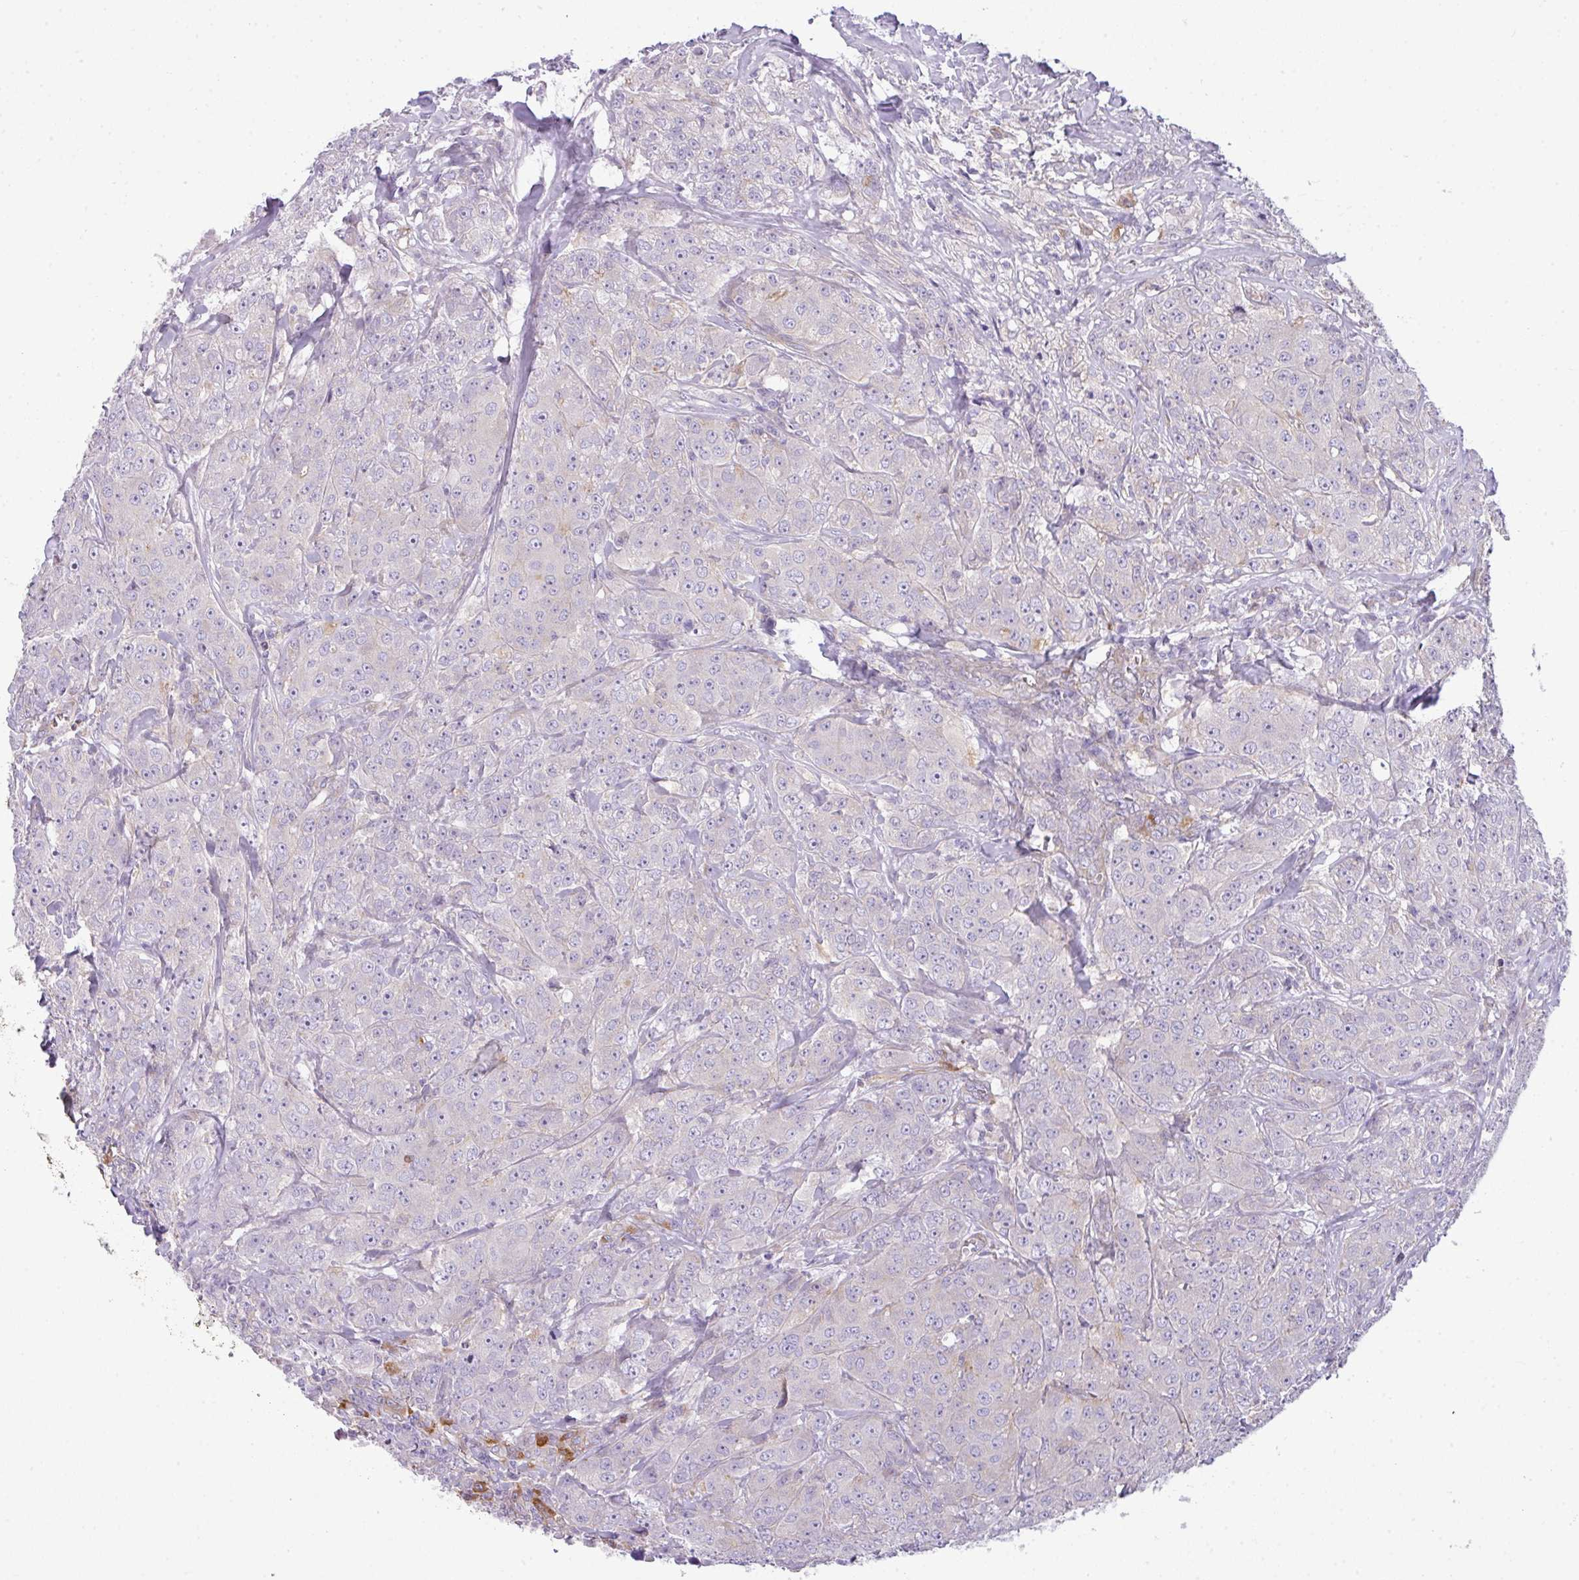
{"staining": {"intensity": "negative", "quantity": "none", "location": "none"}, "tissue": "breast cancer", "cell_type": "Tumor cells", "image_type": "cancer", "snomed": [{"axis": "morphology", "description": "Duct carcinoma"}, {"axis": "topography", "description": "Breast"}], "caption": "Immunohistochemistry (IHC) photomicrograph of neoplastic tissue: breast cancer (invasive ductal carcinoma) stained with DAB (3,3'-diaminobenzidine) shows no significant protein staining in tumor cells.", "gene": "ABCC5", "patient": {"sex": "female", "age": 43}}